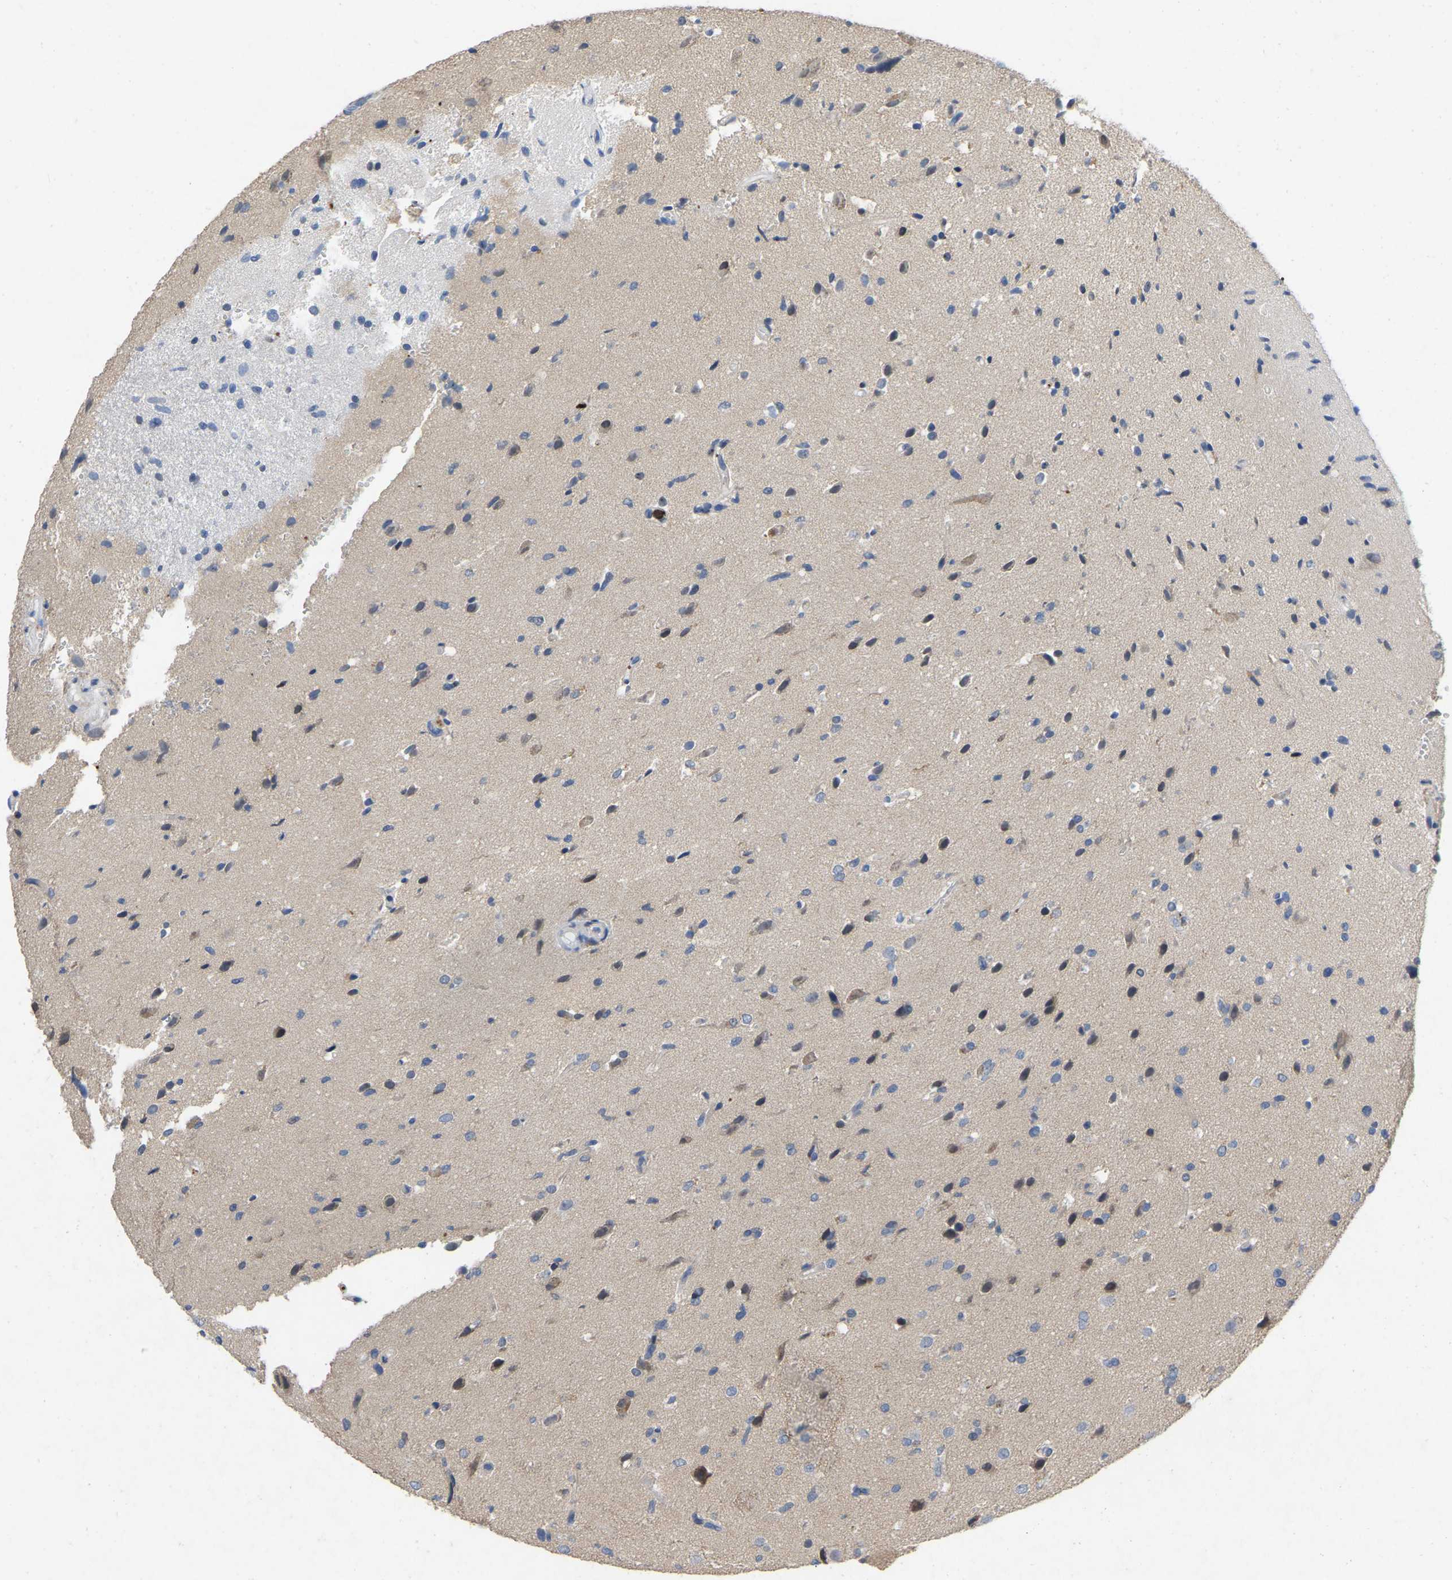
{"staining": {"intensity": "negative", "quantity": "none", "location": "none"}, "tissue": "glioma", "cell_type": "Tumor cells", "image_type": "cancer", "snomed": [{"axis": "morphology", "description": "Glioma, malignant, High grade"}, {"axis": "topography", "description": "Brain"}], "caption": "Tumor cells show no significant protein expression in high-grade glioma (malignant).", "gene": "RHEB", "patient": {"sex": "male", "age": 33}}